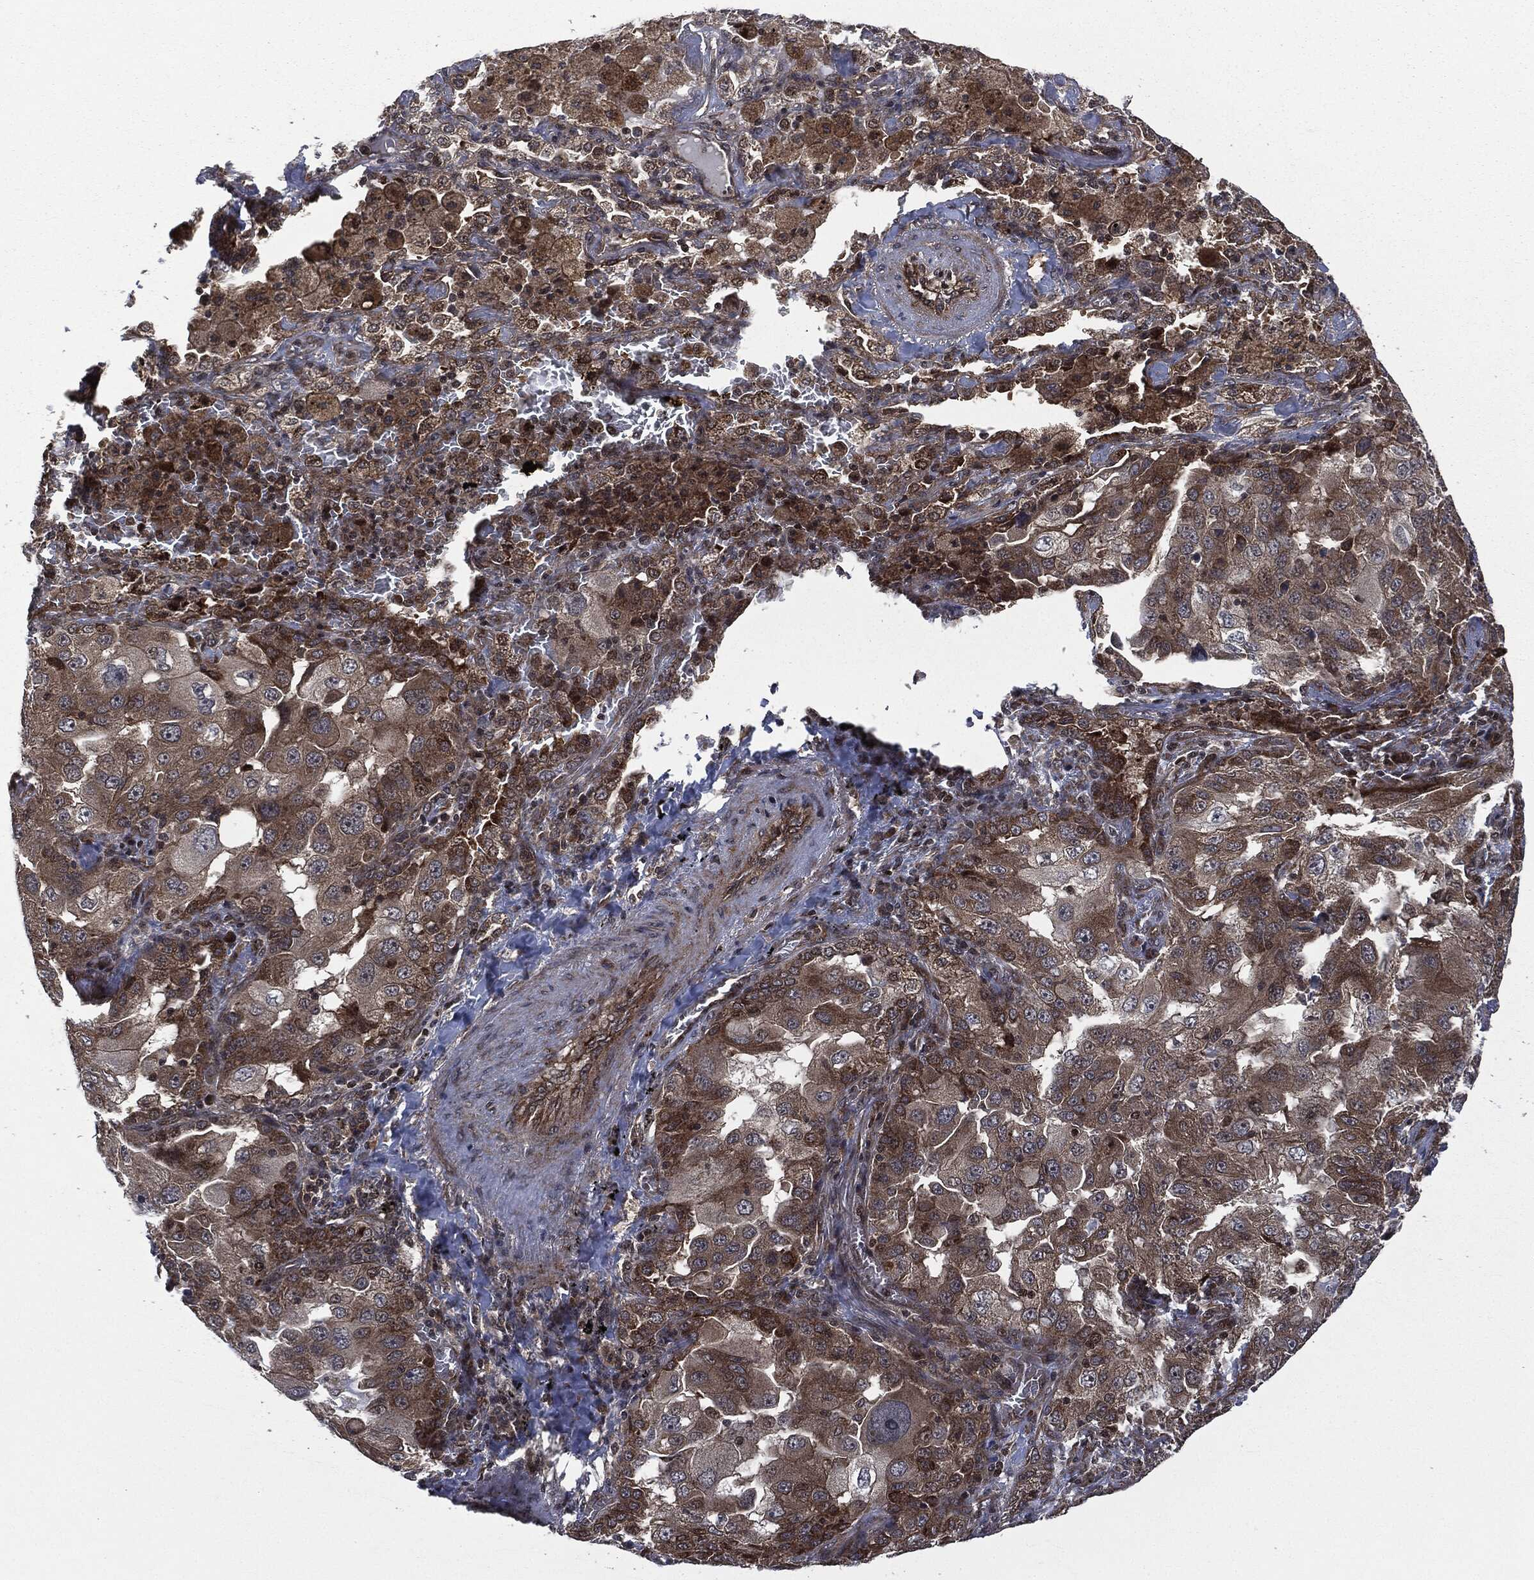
{"staining": {"intensity": "moderate", "quantity": ">75%", "location": "cytoplasmic/membranous"}, "tissue": "lung cancer", "cell_type": "Tumor cells", "image_type": "cancer", "snomed": [{"axis": "morphology", "description": "Adenocarcinoma, NOS"}, {"axis": "topography", "description": "Lung"}], "caption": "DAB (3,3'-diaminobenzidine) immunohistochemical staining of adenocarcinoma (lung) shows moderate cytoplasmic/membranous protein staining in about >75% of tumor cells.", "gene": "HRAS", "patient": {"sex": "female", "age": 61}}